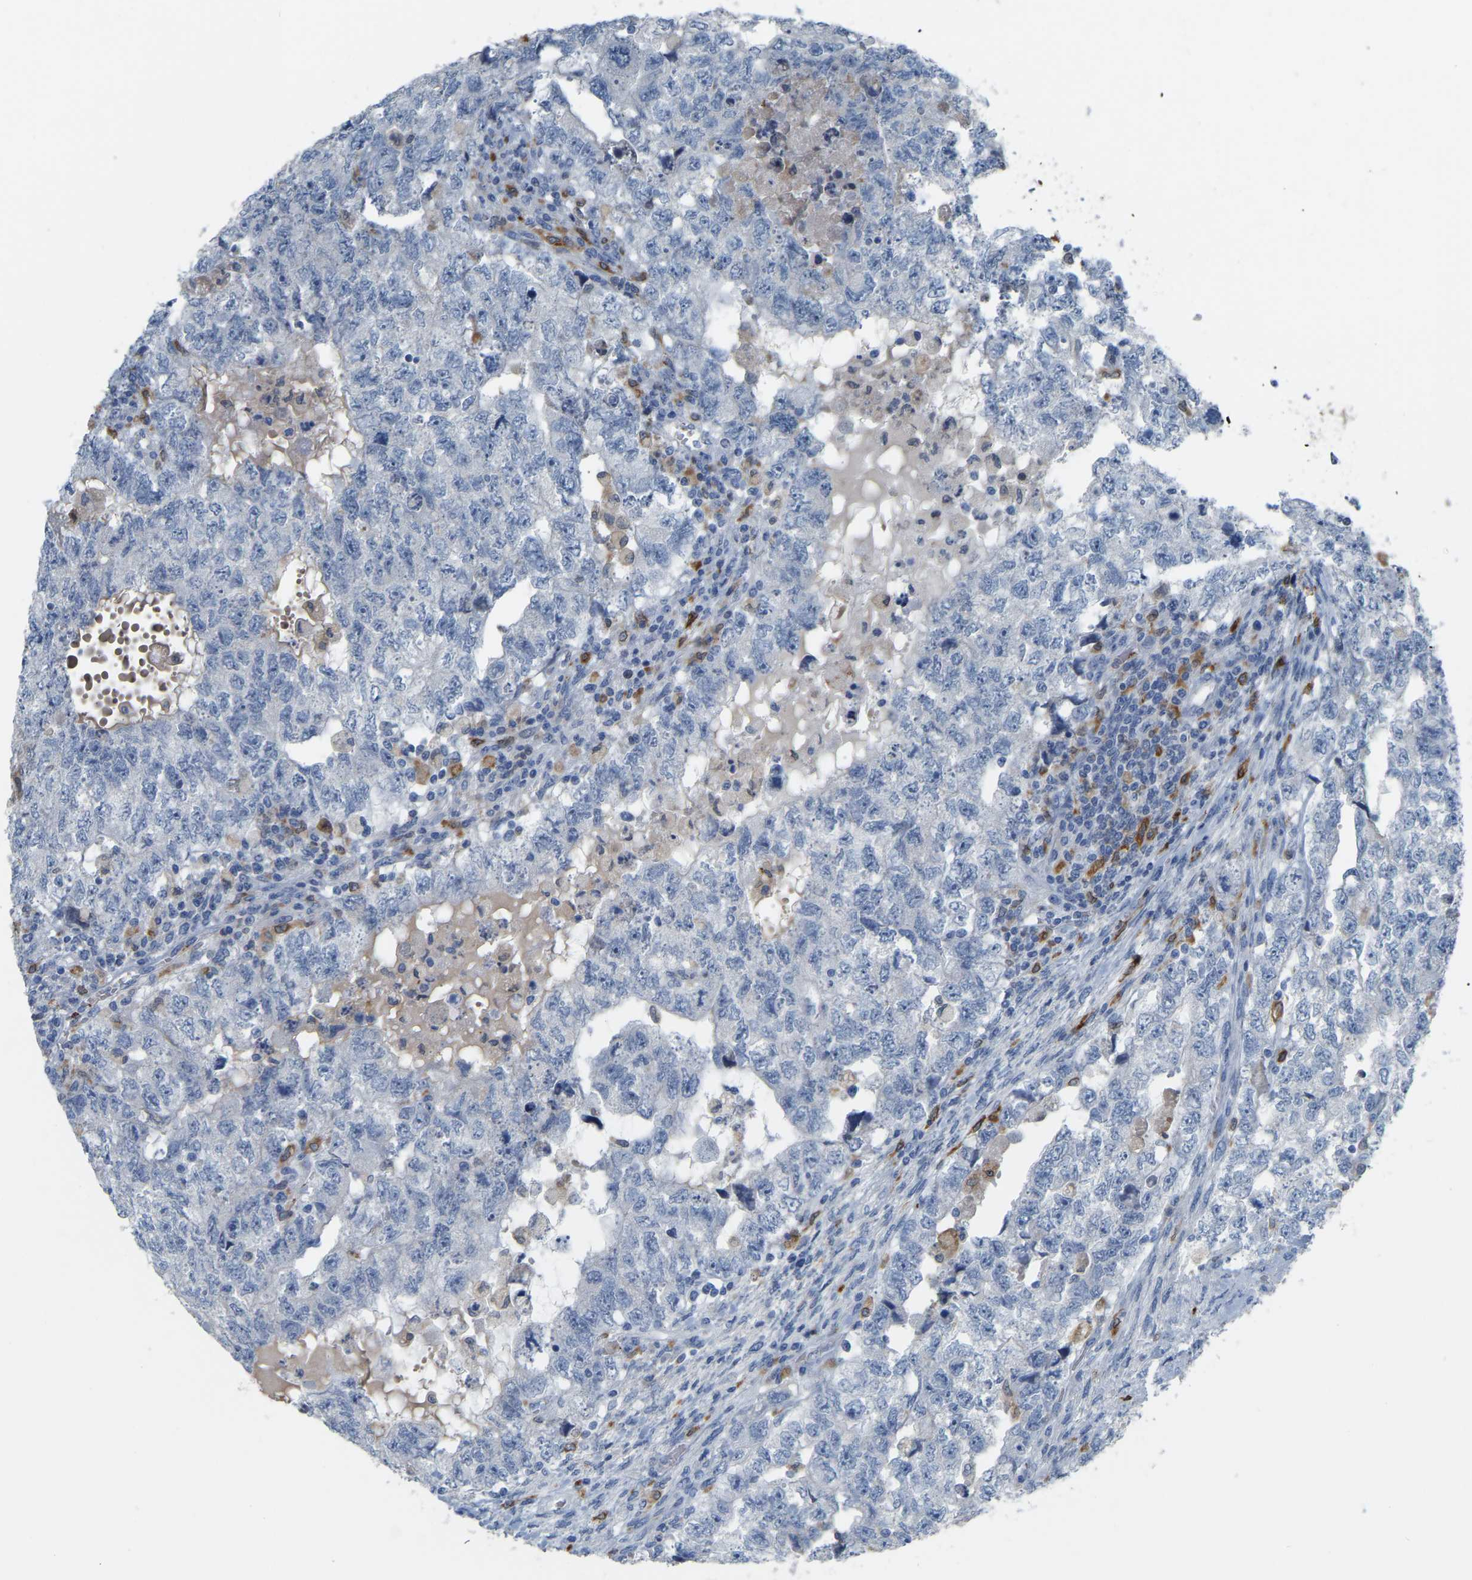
{"staining": {"intensity": "negative", "quantity": "none", "location": "none"}, "tissue": "testis cancer", "cell_type": "Tumor cells", "image_type": "cancer", "snomed": [{"axis": "morphology", "description": "Carcinoma, Embryonal, NOS"}, {"axis": "topography", "description": "Testis"}], "caption": "Tumor cells are negative for protein expression in human testis cancer (embryonal carcinoma). (IHC, brightfield microscopy, high magnification).", "gene": "PTGS1", "patient": {"sex": "male", "age": 36}}